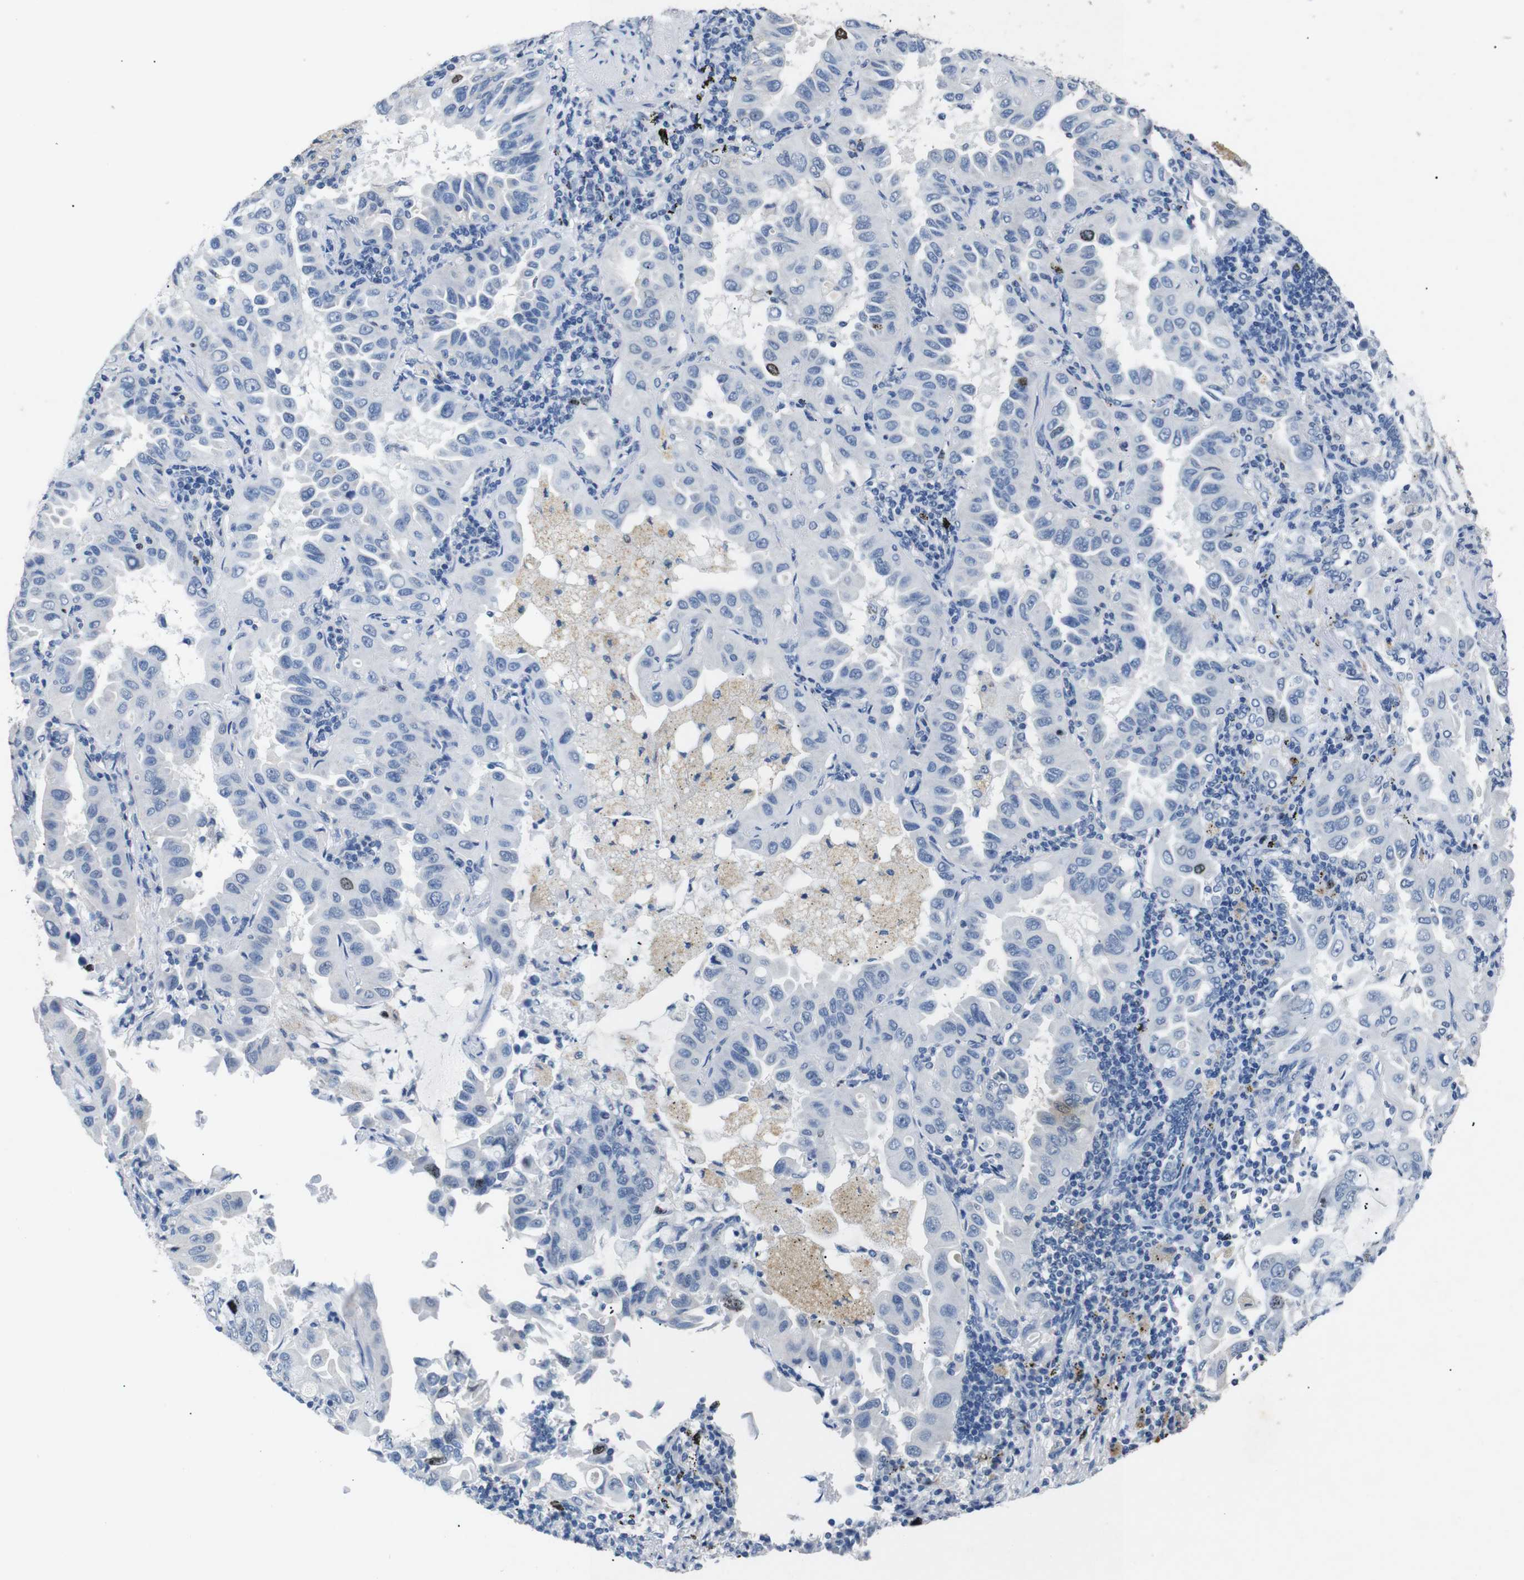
{"staining": {"intensity": "moderate", "quantity": "<25%", "location": "nuclear"}, "tissue": "lung cancer", "cell_type": "Tumor cells", "image_type": "cancer", "snomed": [{"axis": "morphology", "description": "Adenocarcinoma, NOS"}, {"axis": "topography", "description": "Lung"}], "caption": "Immunohistochemical staining of human lung adenocarcinoma shows low levels of moderate nuclear protein staining in approximately <25% of tumor cells.", "gene": "INCENP", "patient": {"sex": "male", "age": 64}}